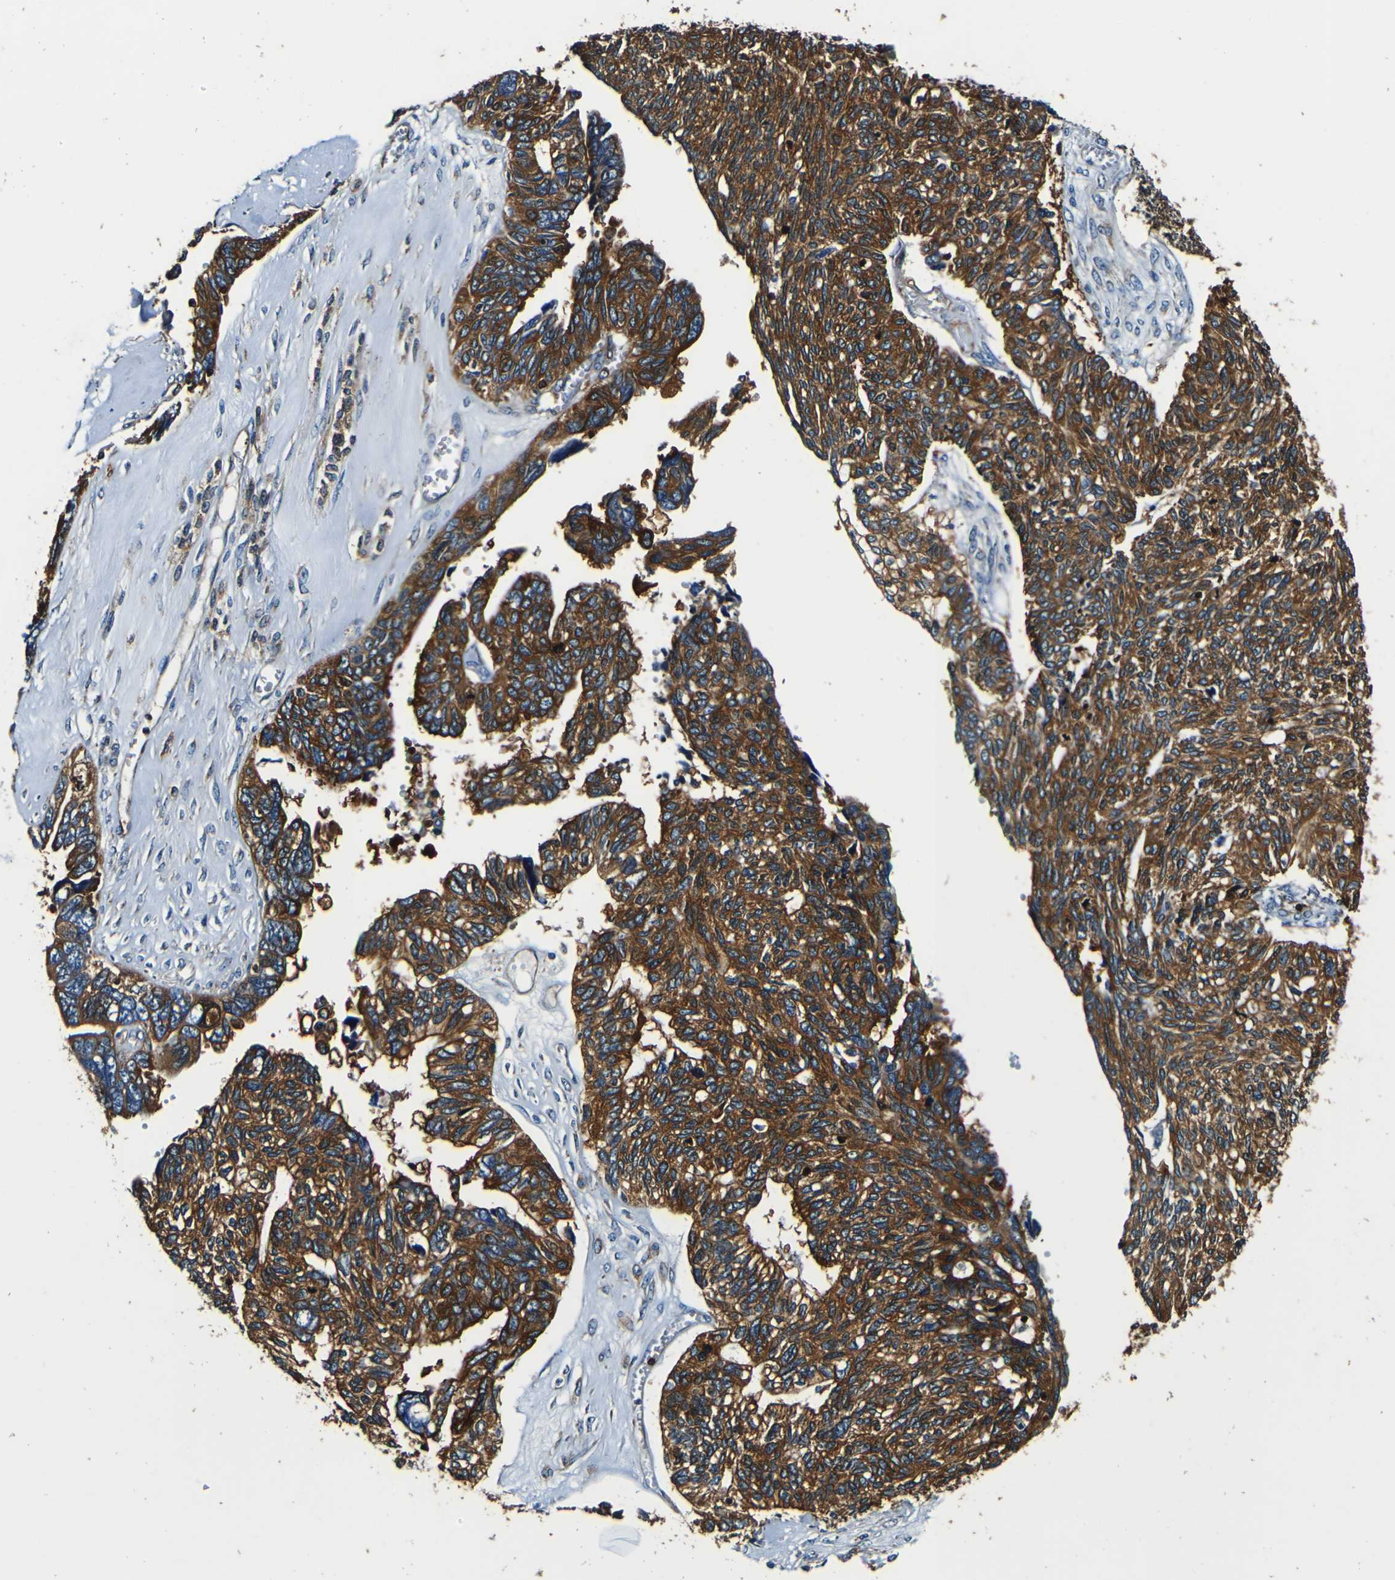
{"staining": {"intensity": "strong", "quantity": ">75%", "location": "cytoplasmic/membranous"}, "tissue": "ovarian cancer", "cell_type": "Tumor cells", "image_type": "cancer", "snomed": [{"axis": "morphology", "description": "Cystadenocarcinoma, serous, NOS"}, {"axis": "topography", "description": "Ovary"}], "caption": "Immunohistochemistry image of neoplastic tissue: human ovarian cancer stained using immunohistochemistry (IHC) displays high levels of strong protein expression localized specifically in the cytoplasmic/membranous of tumor cells, appearing as a cytoplasmic/membranous brown color.", "gene": "RHOT2", "patient": {"sex": "female", "age": 79}}